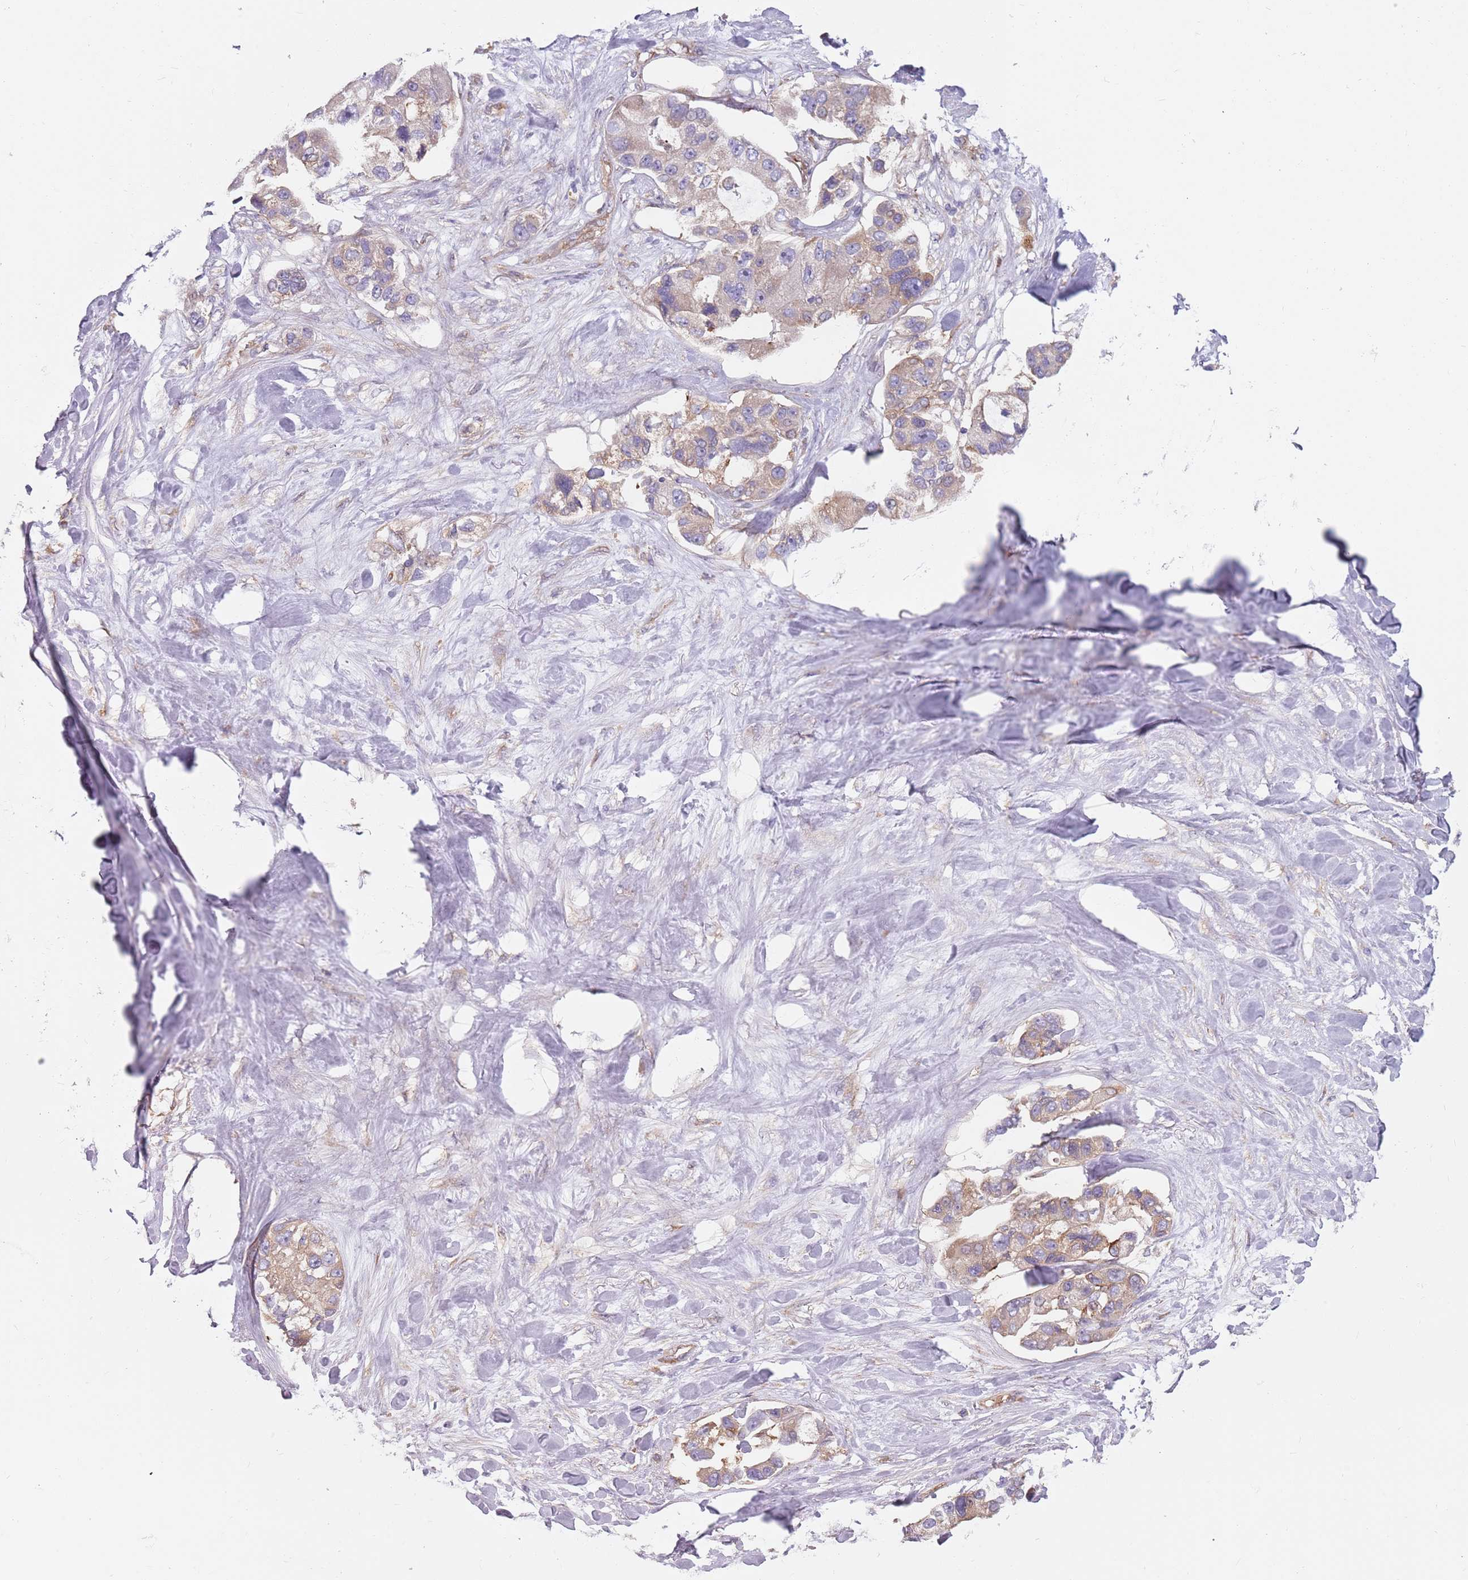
{"staining": {"intensity": "moderate", "quantity": "<25%", "location": "cytoplasmic/membranous"}, "tissue": "lung cancer", "cell_type": "Tumor cells", "image_type": "cancer", "snomed": [{"axis": "morphology", "description": "Adenocarcinoma, NOS"}, {"axis": "topography", "description": "Lung"}], "caption": "The micrograph displays staining of lung cancer (adenocarcinoma), revealing moderate cytoplasmic/membranous protein staining (brown color) within tumor cells.", "gene": "SPDL1", "patient": {"sex": "female", "age": 54}}